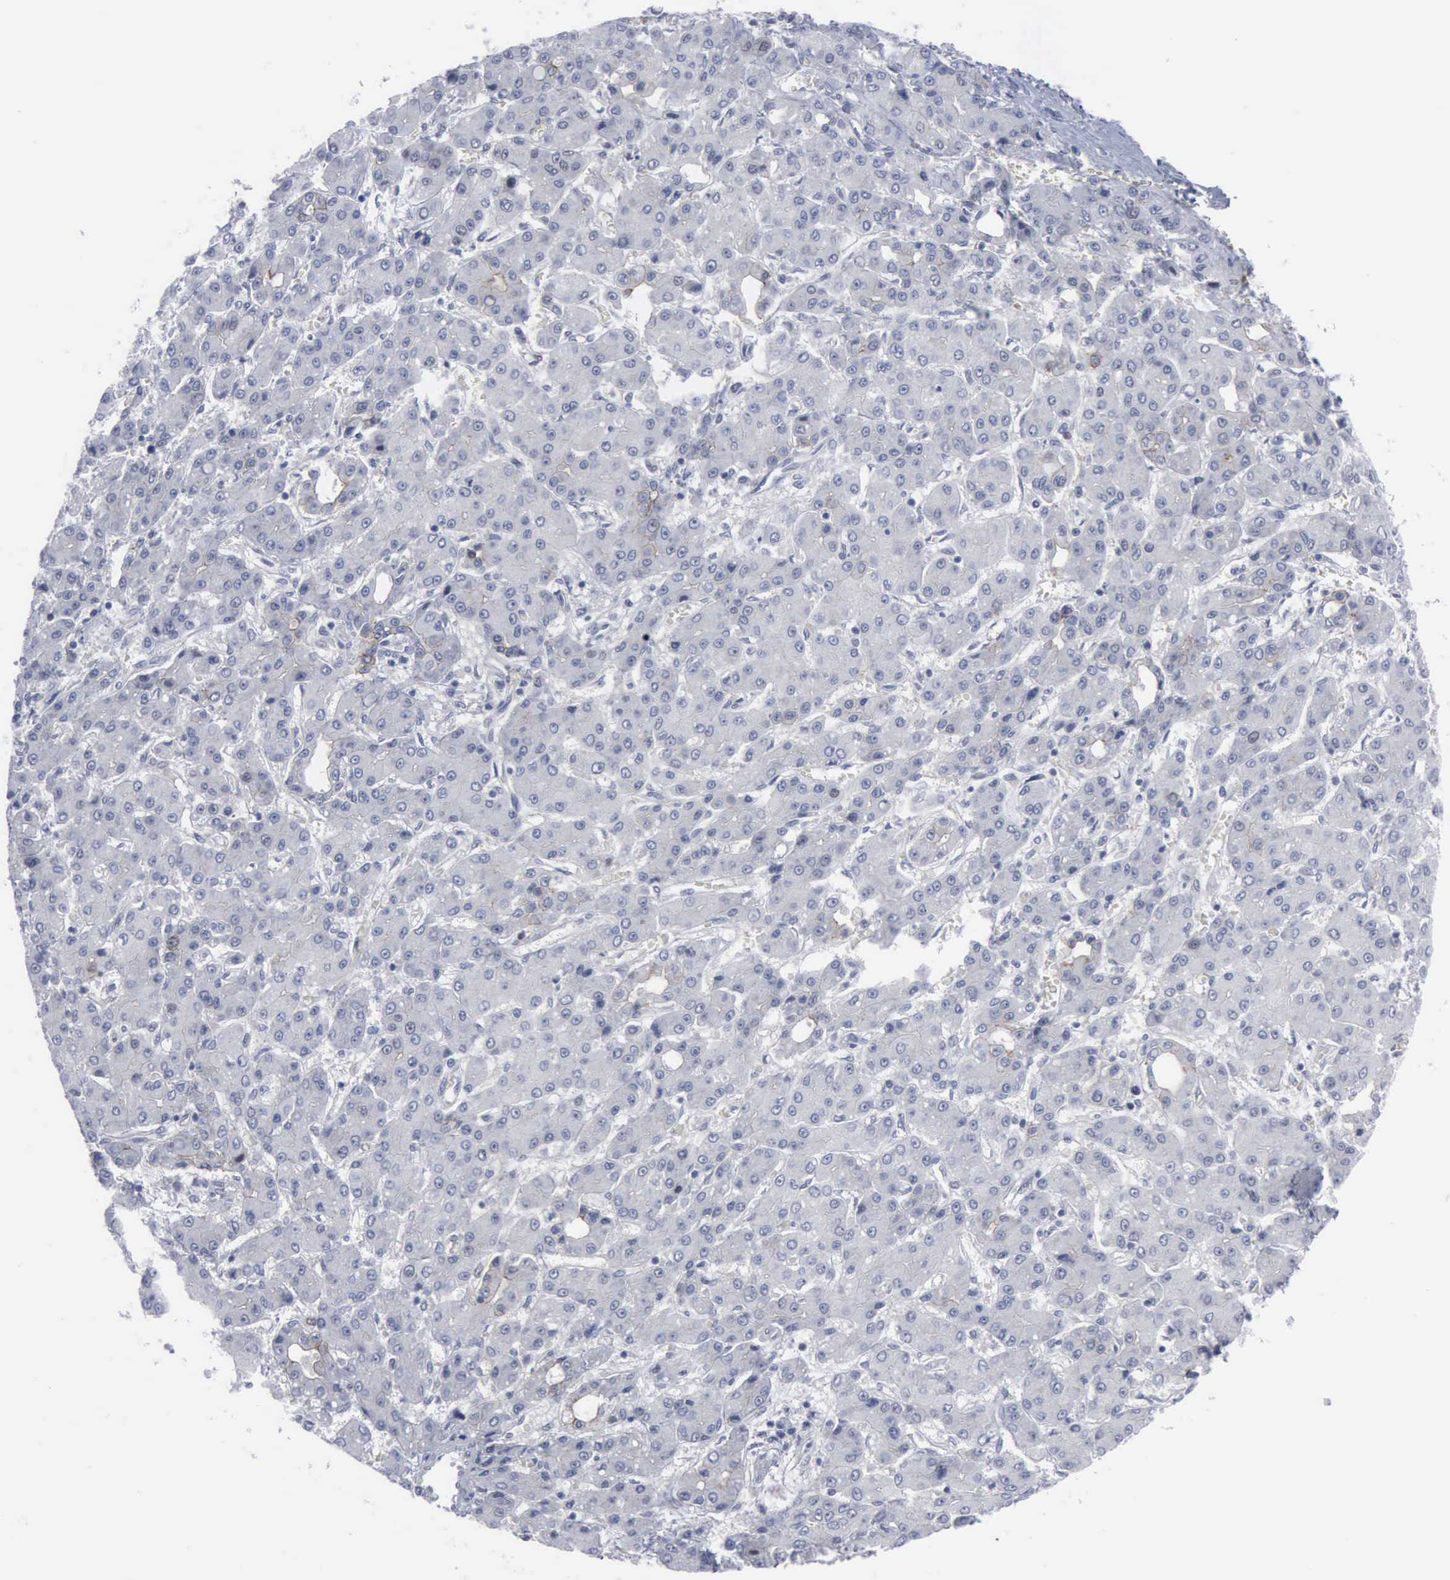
{"staining": {"intensity": "negative", "quantity": "none", "location": "none"}, "tissue": "liver cancer", "cell_type": "Tumor cells", "image_type": "cancer", "snomed": [{"axis": "morphology", "description": "Carcinoma, Hepatocellular, NOS"}, {"axis": "topography", "description": "Liver"}], "caption": "A high-resolution image shows IHC staining of liver cancer, which shows no significant positivity in tumor cells.", "gene": "MCM5", "patient": {"sex": "male", "age": 69}}